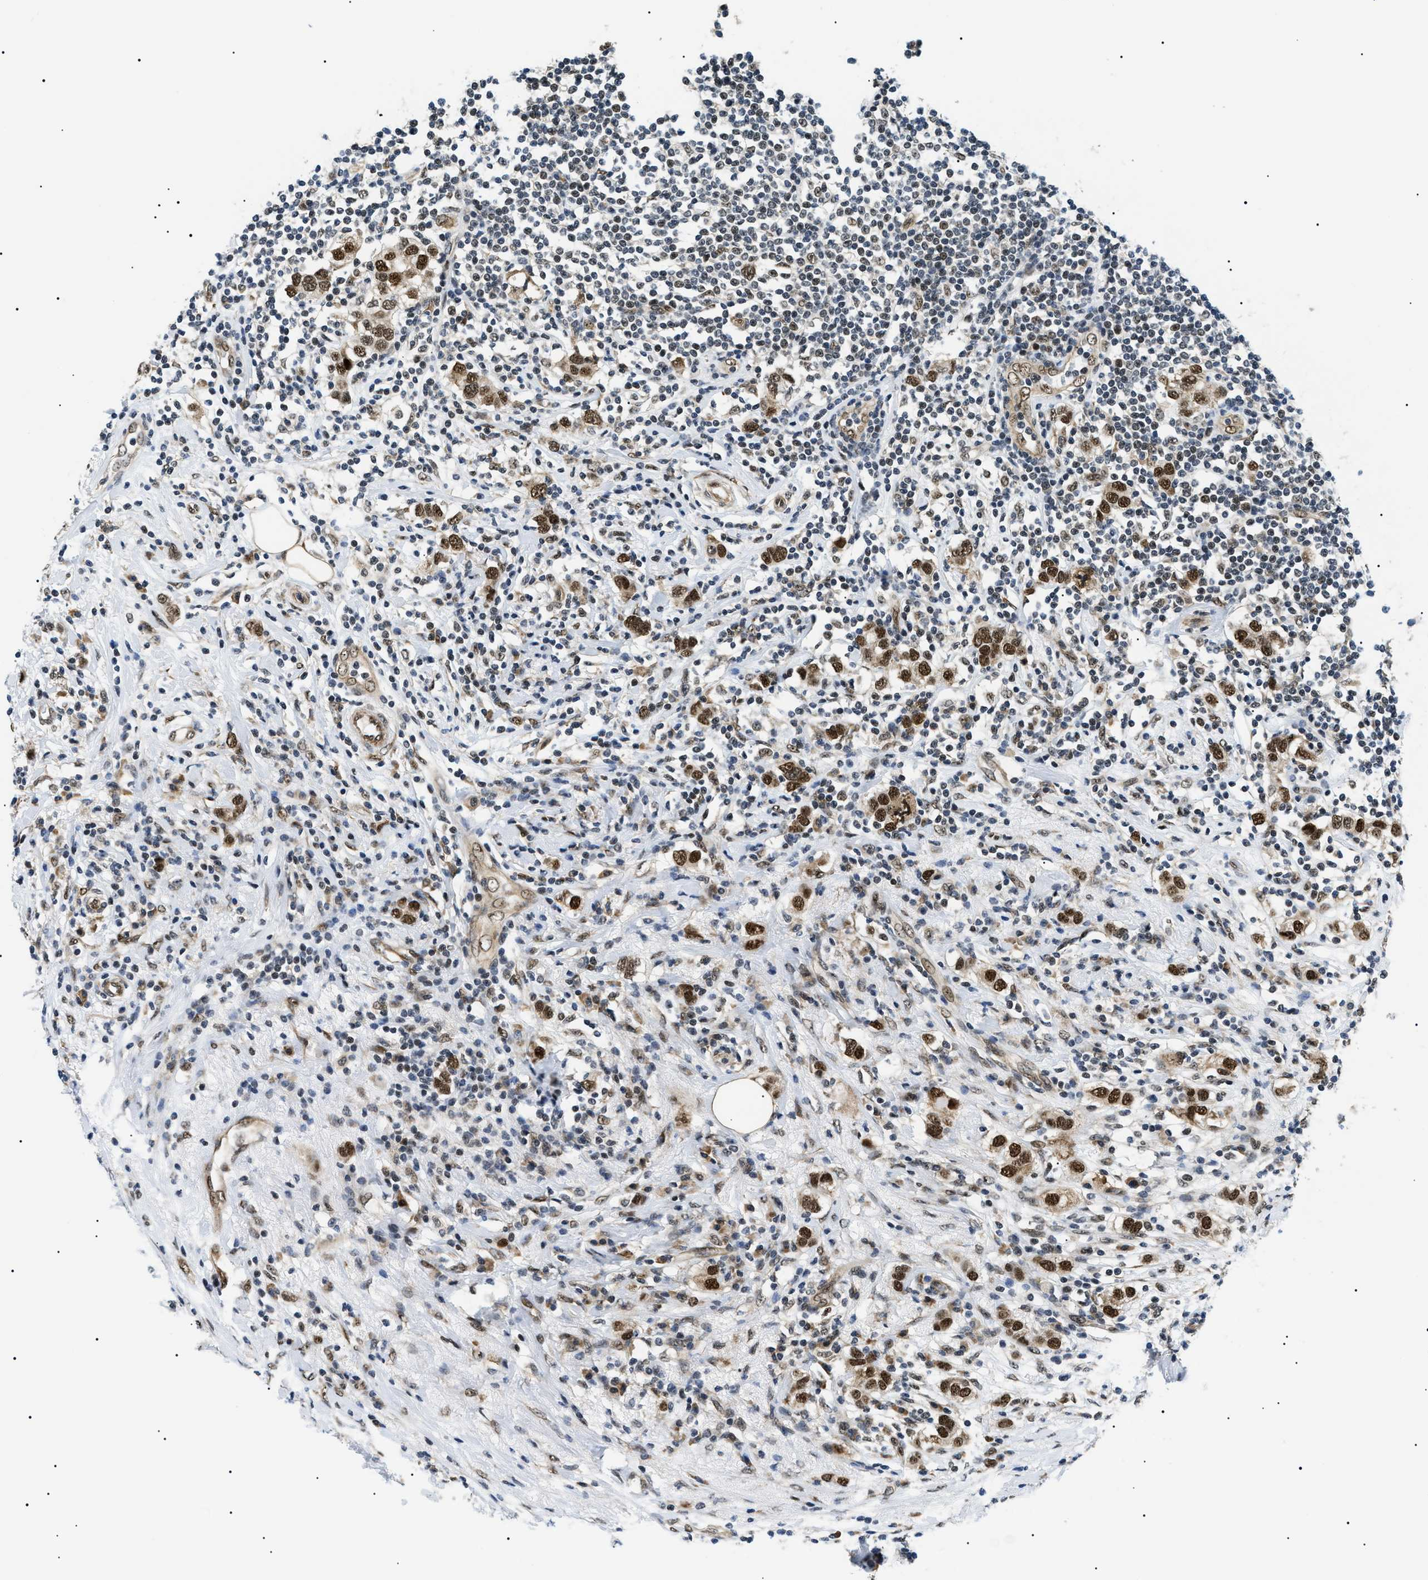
{"staining": {"intensity": "strong", "quantity": ">75%", "location": "nuclear"}, "tissue": "breast cancer", "cell_type": "Tumor cells", "image_type": "cancer", "snomed": [{"axis": "morphology", "description": "Duct carcinoma"}, {"axis": "topography", "description": "Breast"}], "caption": "DAB immunohistochemical staining of breast invasive ductal carcinoma displays strong nuclear protein staining in about >75% of tumor cells. (DAB IHC with brightfield microscopy, high magnification).", "gene": "CWC25", "patient": {"sex": "female", "age": 50}}